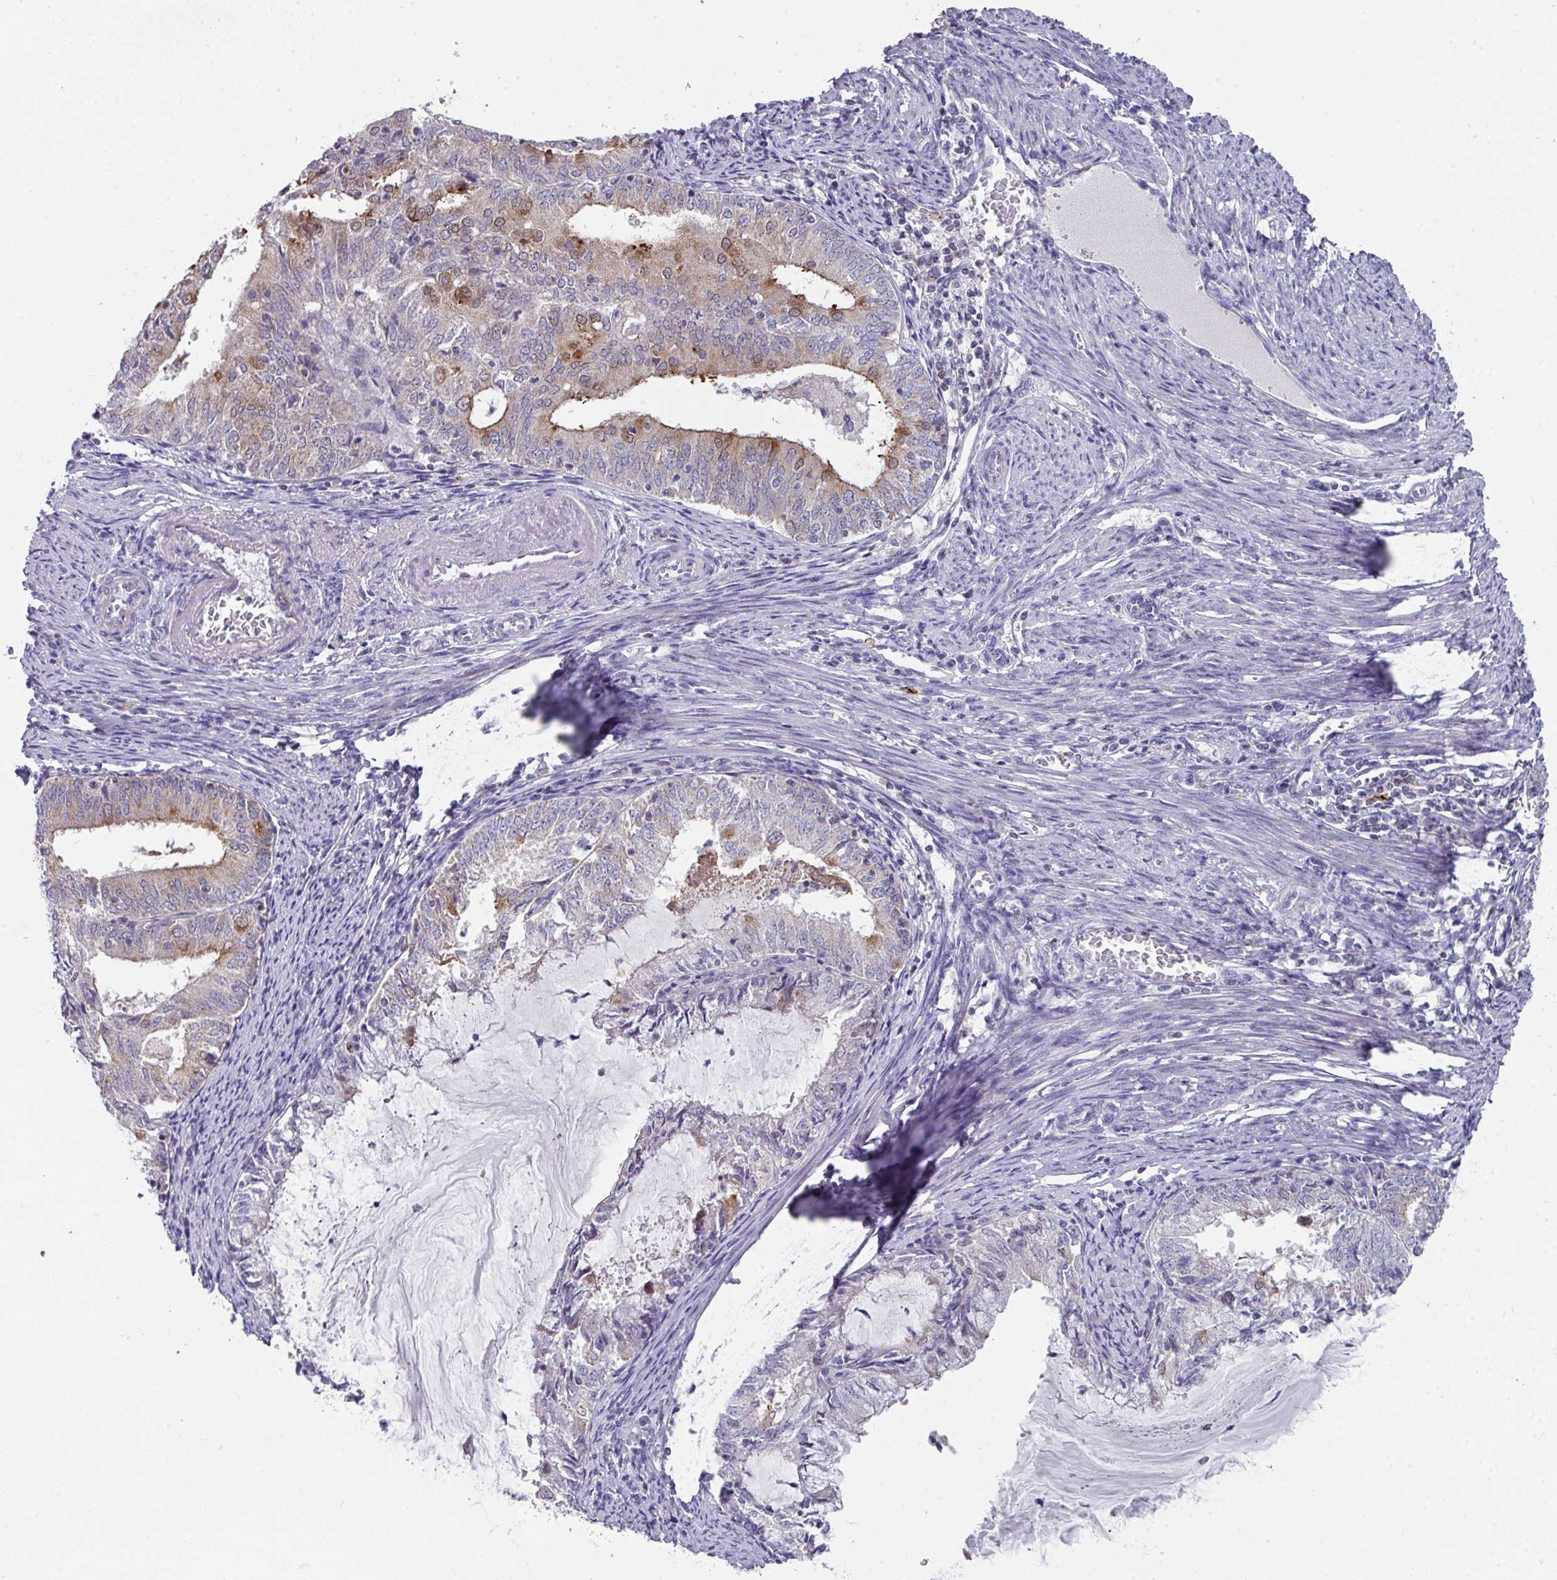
{"staining": {"intensity": "moderate", "quantity": "<25%", "location": "cytoplasmic/membranous,nuclear"}, "tissue": "endometrial cancer", "cell_type": "Tumor cells", "image_type": "cancer", "snomed": [{"axis": "morphology", "description": "Adenocarcinoma, NOS"}, {"axis": "topography", "description": "Endometrium"}], "caption": "High-magnification brightfield microscopy of endometrial adenocarcinoma stained with DAB (3,3'-diaminobenzidine) (brown) and counterstained with hematoxylin (blue). tumor cells exhibit moderate cytoplasmic/membranous and nuclear expression is present in approximately<25% of cells.", "gene": "DCAF12L2", "patient": {"sex": "female", "age": 57}}